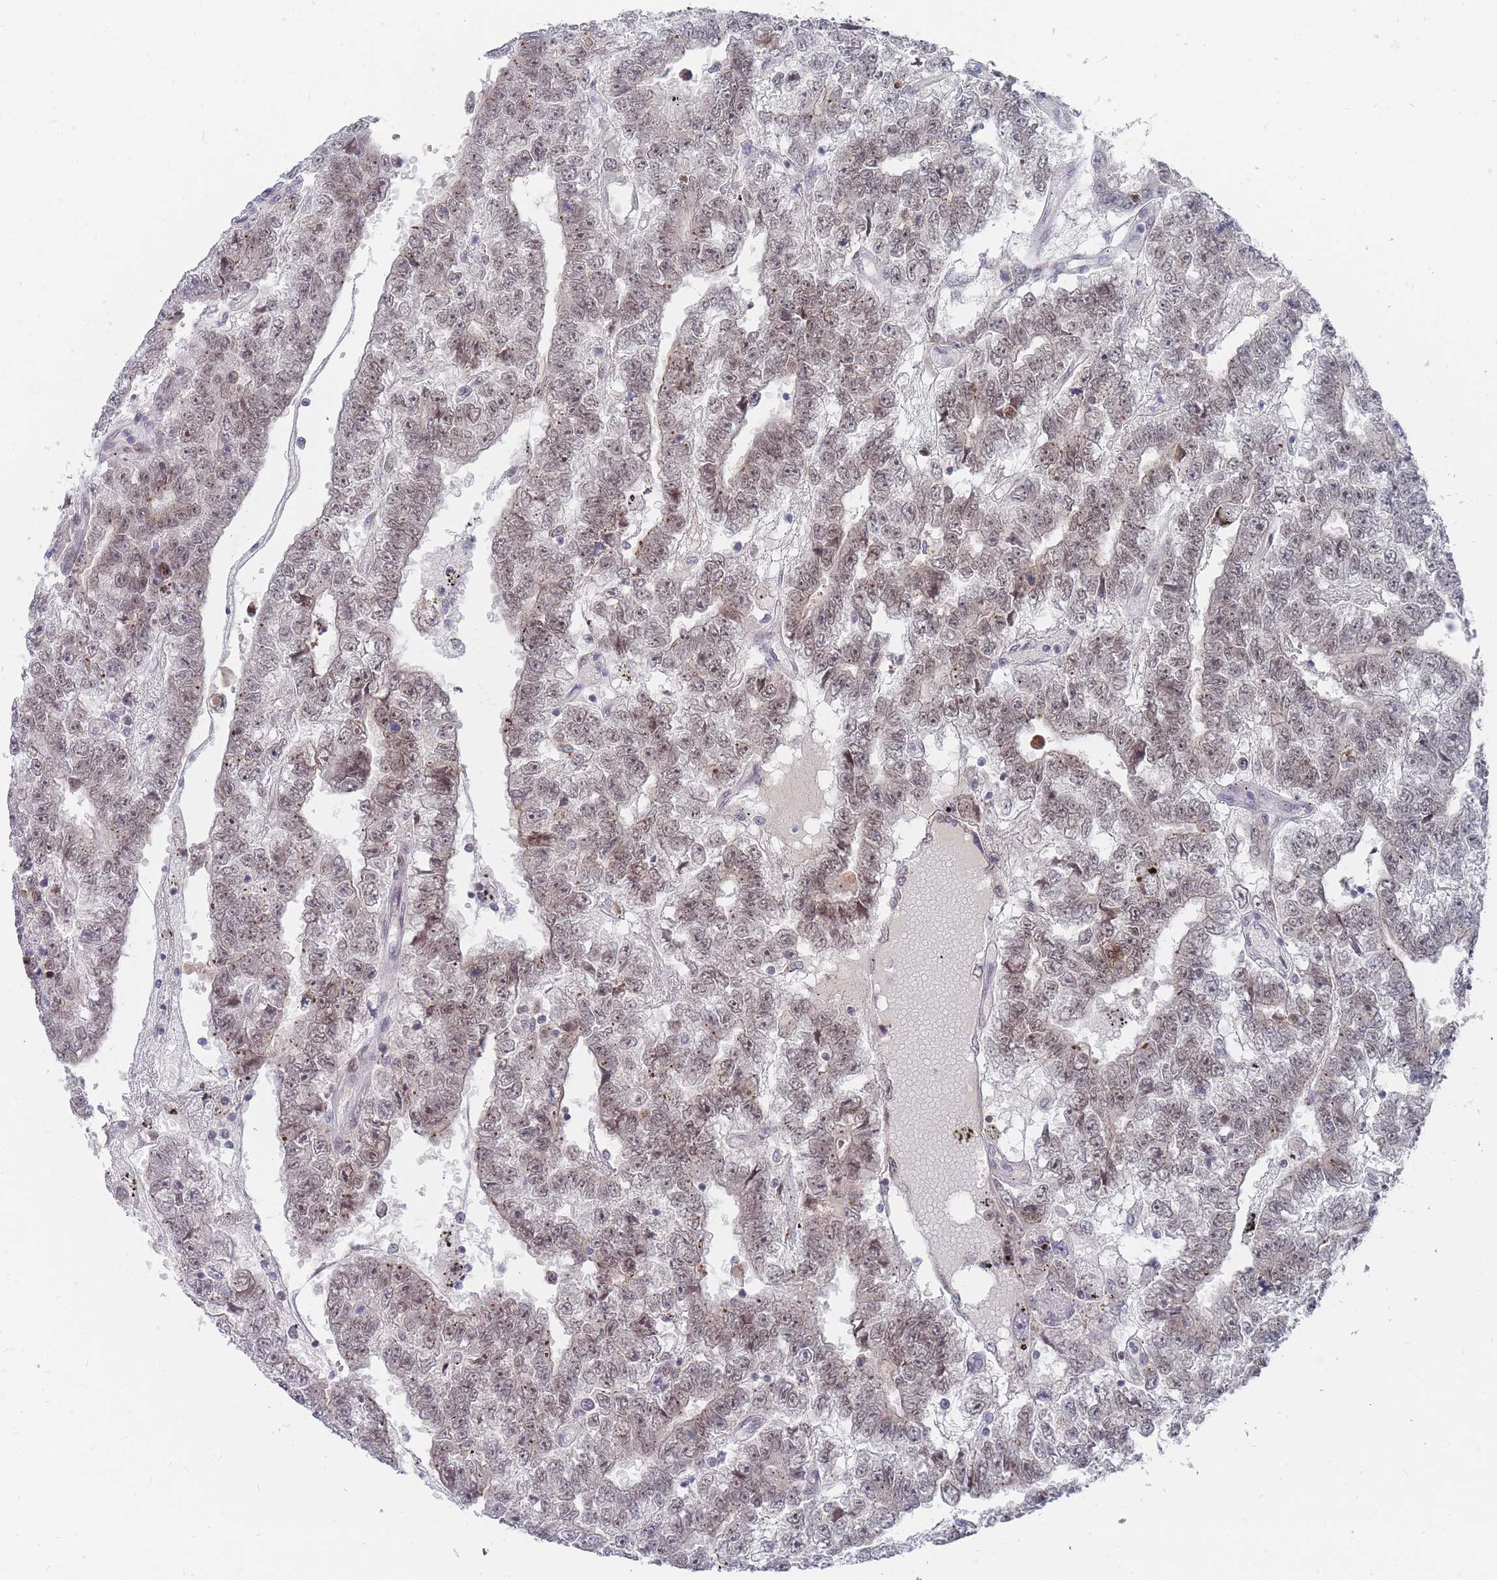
{"staining": {"intensity": "weak", "quantity": ">75%", "location": "nuclear"}, "tissue": "testis cancer", "cell_type": "Tumor cells", "image_type": "cancer", "snomed": [{"axis": "morphology", "description": "Carcinoma, Embryonal, NOS"}, {"axis": "topography", "description": "Testis"}], "caption": "Immunohistochemical staining of human testis cancer exhibits weak nuclear protein expression in approximately >75% of tumor cells.", "gene": "GINS1", "patient": {"sex": "male", "age": 25}}